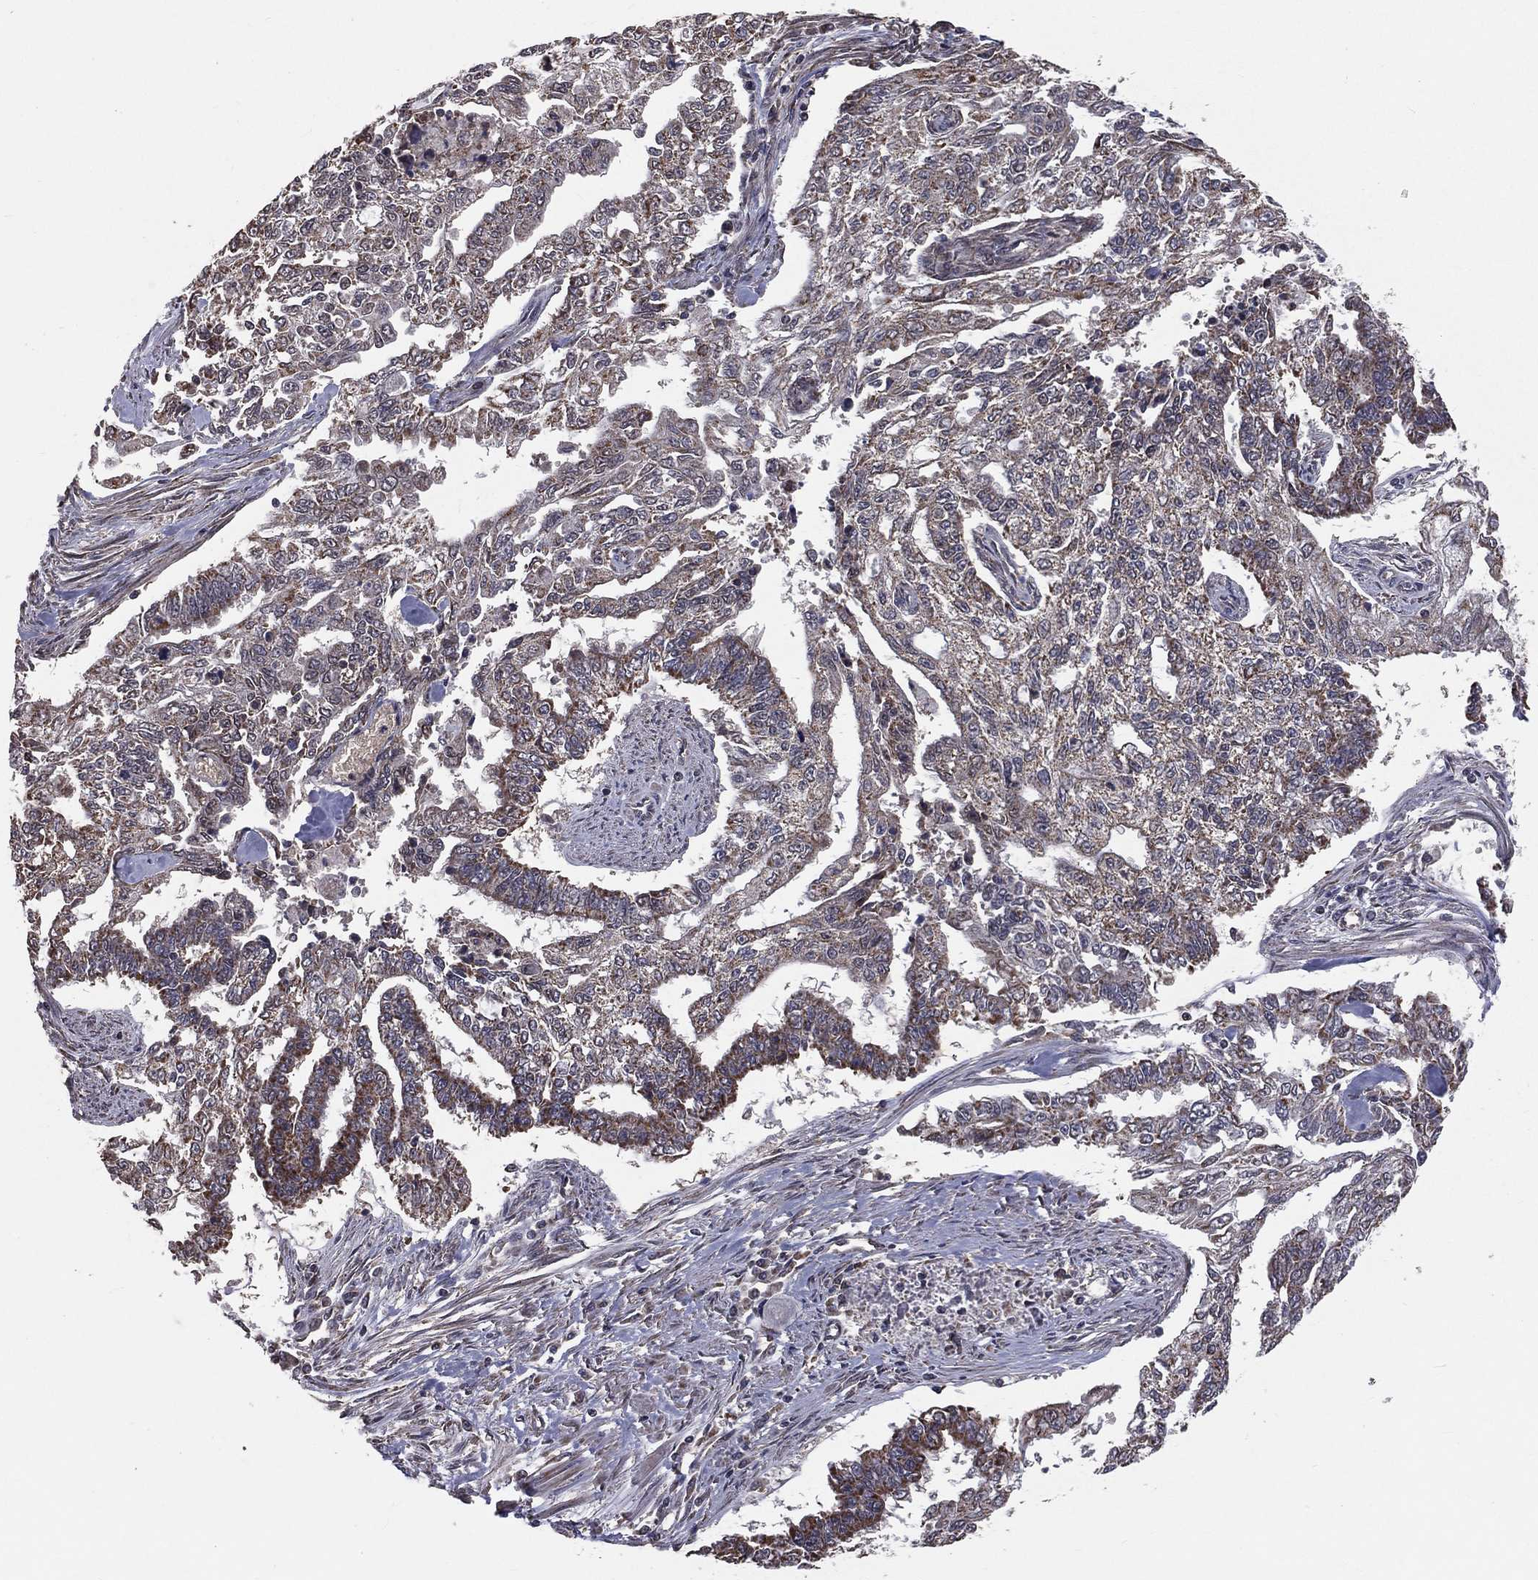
{"staining": {"intensity": "moderate", "quantity": "<25%", "location": "cytoplasmic/membranous"}, "tissue": "endometrial cancer", "cell_type": "Tumor cells", "image_type": "cancer", "snomed": [{"axis": "morphology", "description": "Adenocarcinoma, NOS"}, {"axis": "topography", "description": "Uterus"}], "caption": "This photomicrograph exhibits endometrial adenocarcinoma stained with IHC to label a protein in brown. The cytoplasmic/membranous of tumor cells show moderate positivity for the protein. Nuclei are counter-stained blue.", "gene": "MRPL46", "patient": {"sex": "female", "age": 59}}